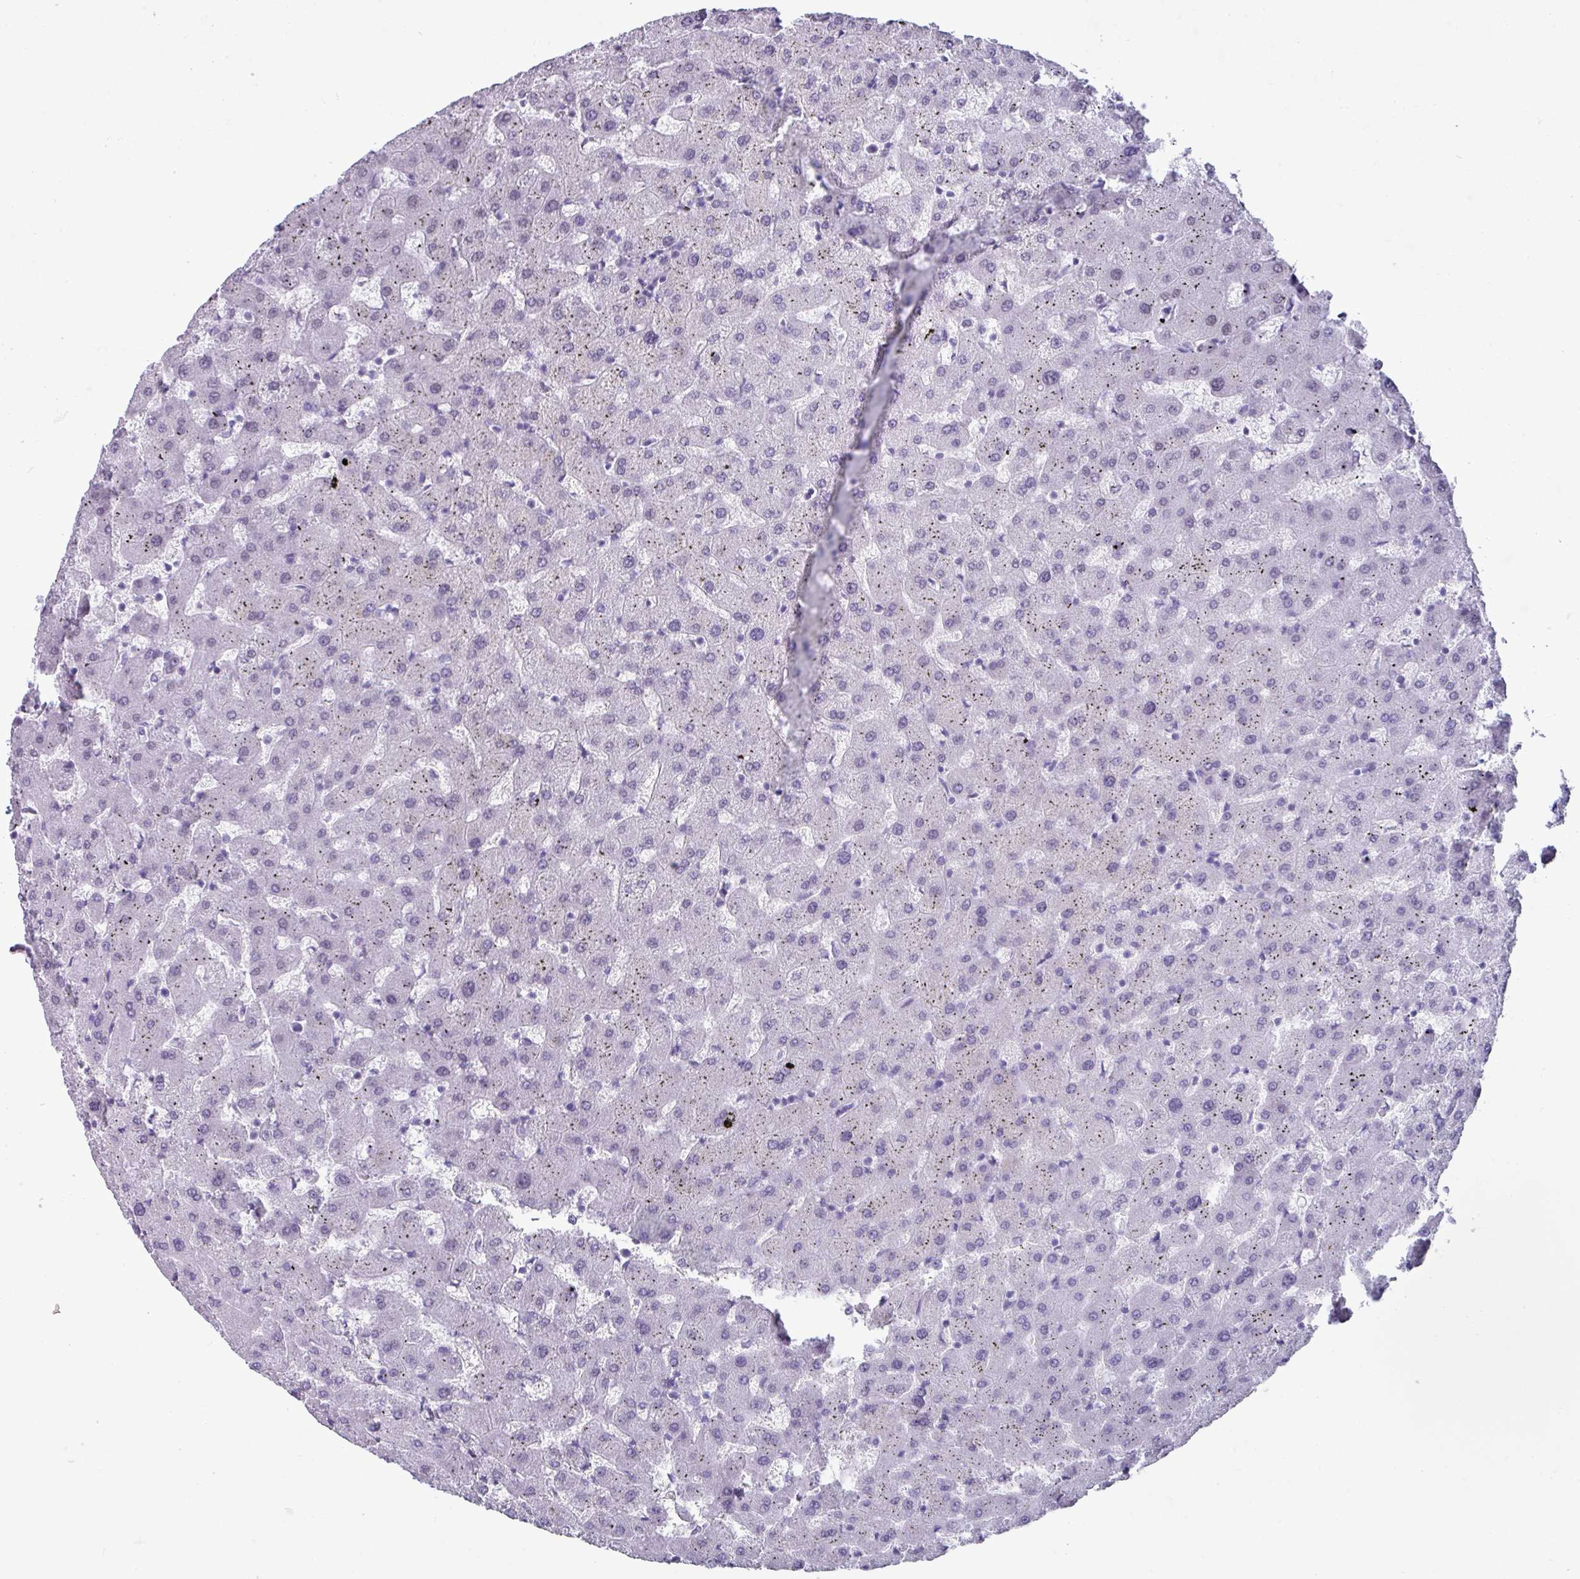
{"staining": {"intensity": "negative", "quantity": "none", "location": "none"}, "tissue": "liver", "cell_type": "Cholangiocytes", "image_type": "normal", "snomed": [{"axis": "morphology", "description": "Normal tissue, NOS"}, {"axis": "topography", "description": "Liver"}], "caption": "A histopathology image of liver stained for a protein demonstrates no brown staining in cholangiocytes. The staining was performed using DAB (3,3'-diaminobenzidine) to visualize the protein expression in brown, while the nuclei were stained in blue with hematoxylin (Magnification: 20x).", "gene": "PUF60", "patient": {"sex": "female", "age": 63}}